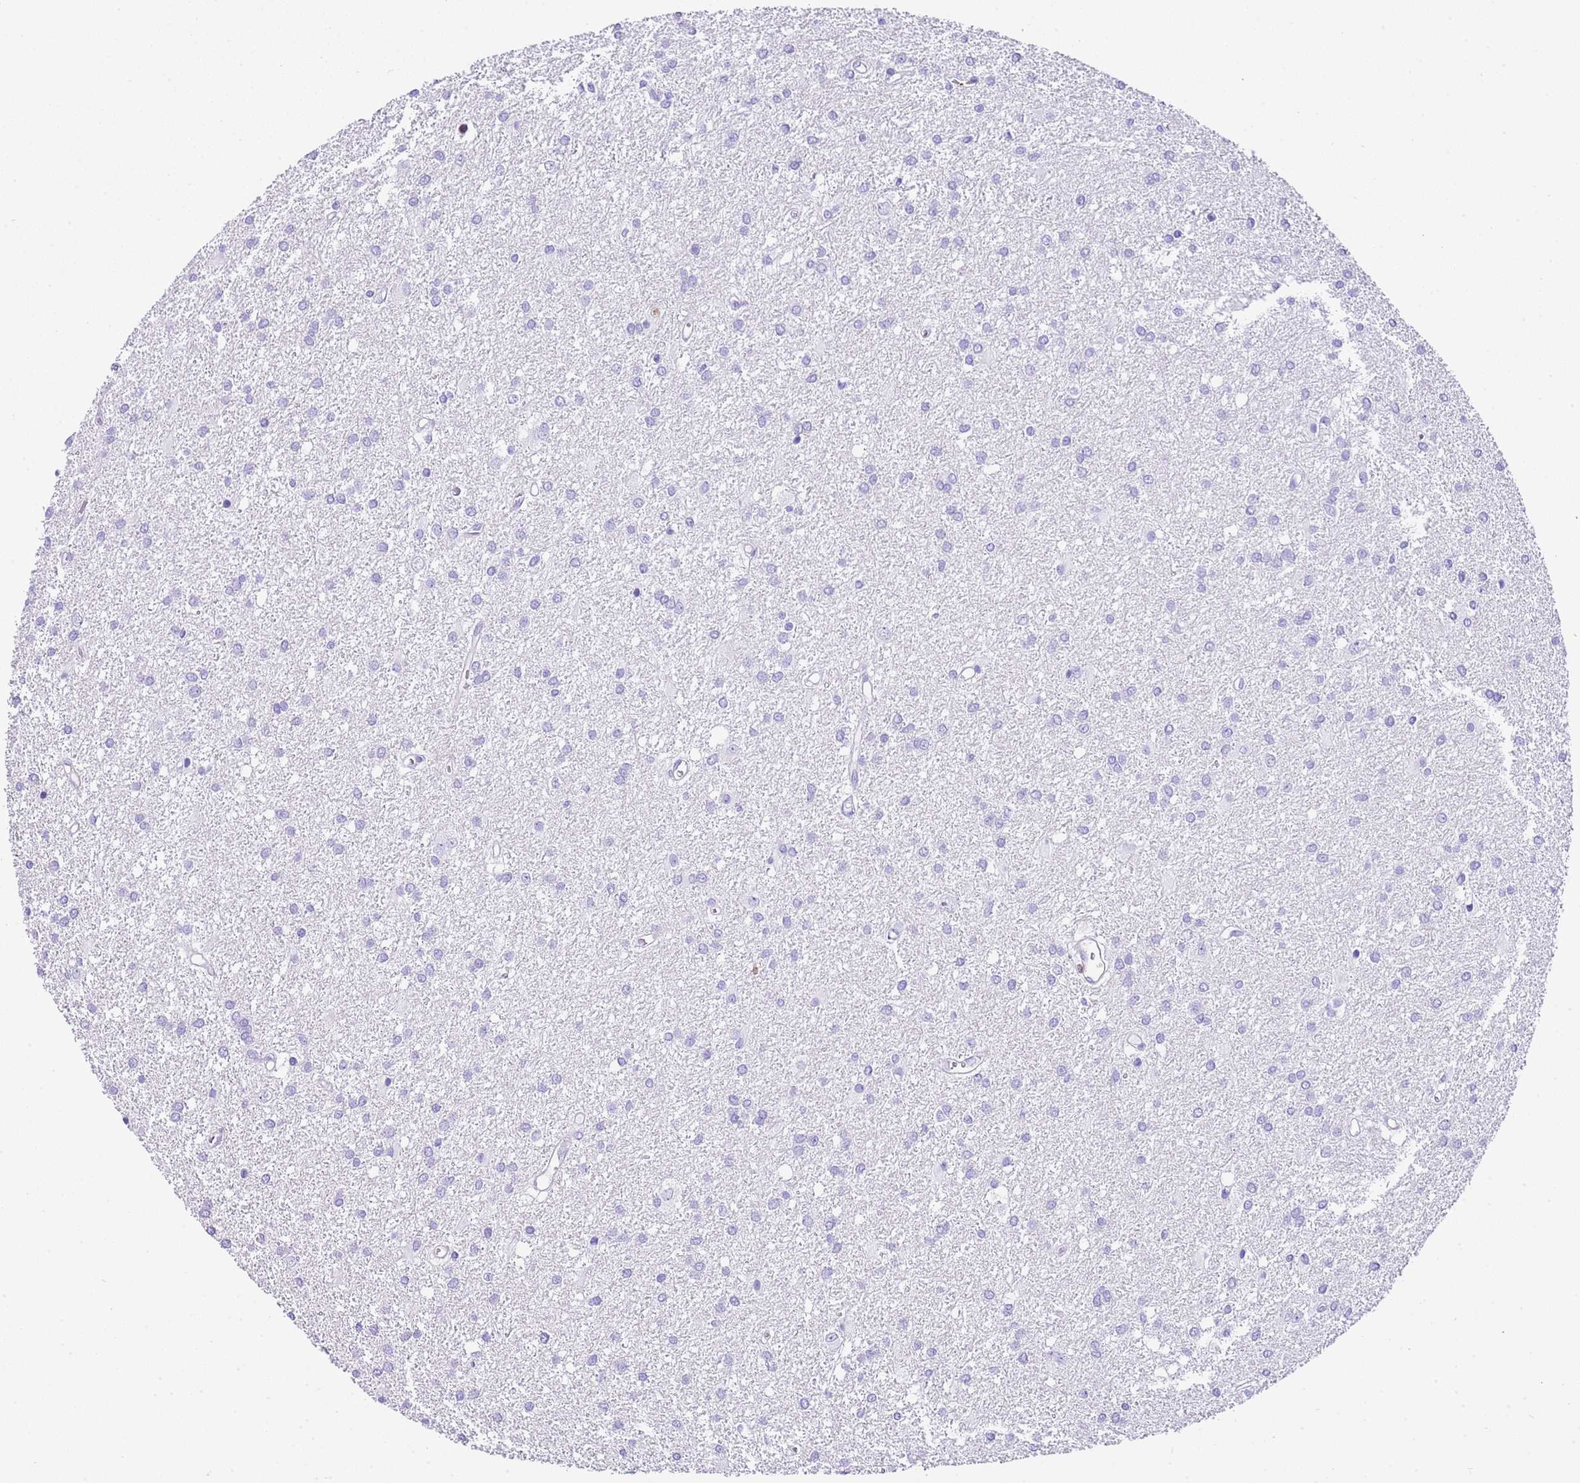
{"staining": {"intensity": "negative", "quantity": "none", "location": "none"}, "tissue": "glioma", "cell_type": "Tumor cells", "image_type": "cancer", "snomed": [{"axis": "morphology", "description": "Glioma, malignant, High grade"}, {"axis": "topography", "description": "Brain"}], "caption": "Micrograph shows no protein positivity in tumor cells of malignant glioma (high-grade) tissue.", "gene": "CNN2", "patient": {"sex": "female", "age": 50}}